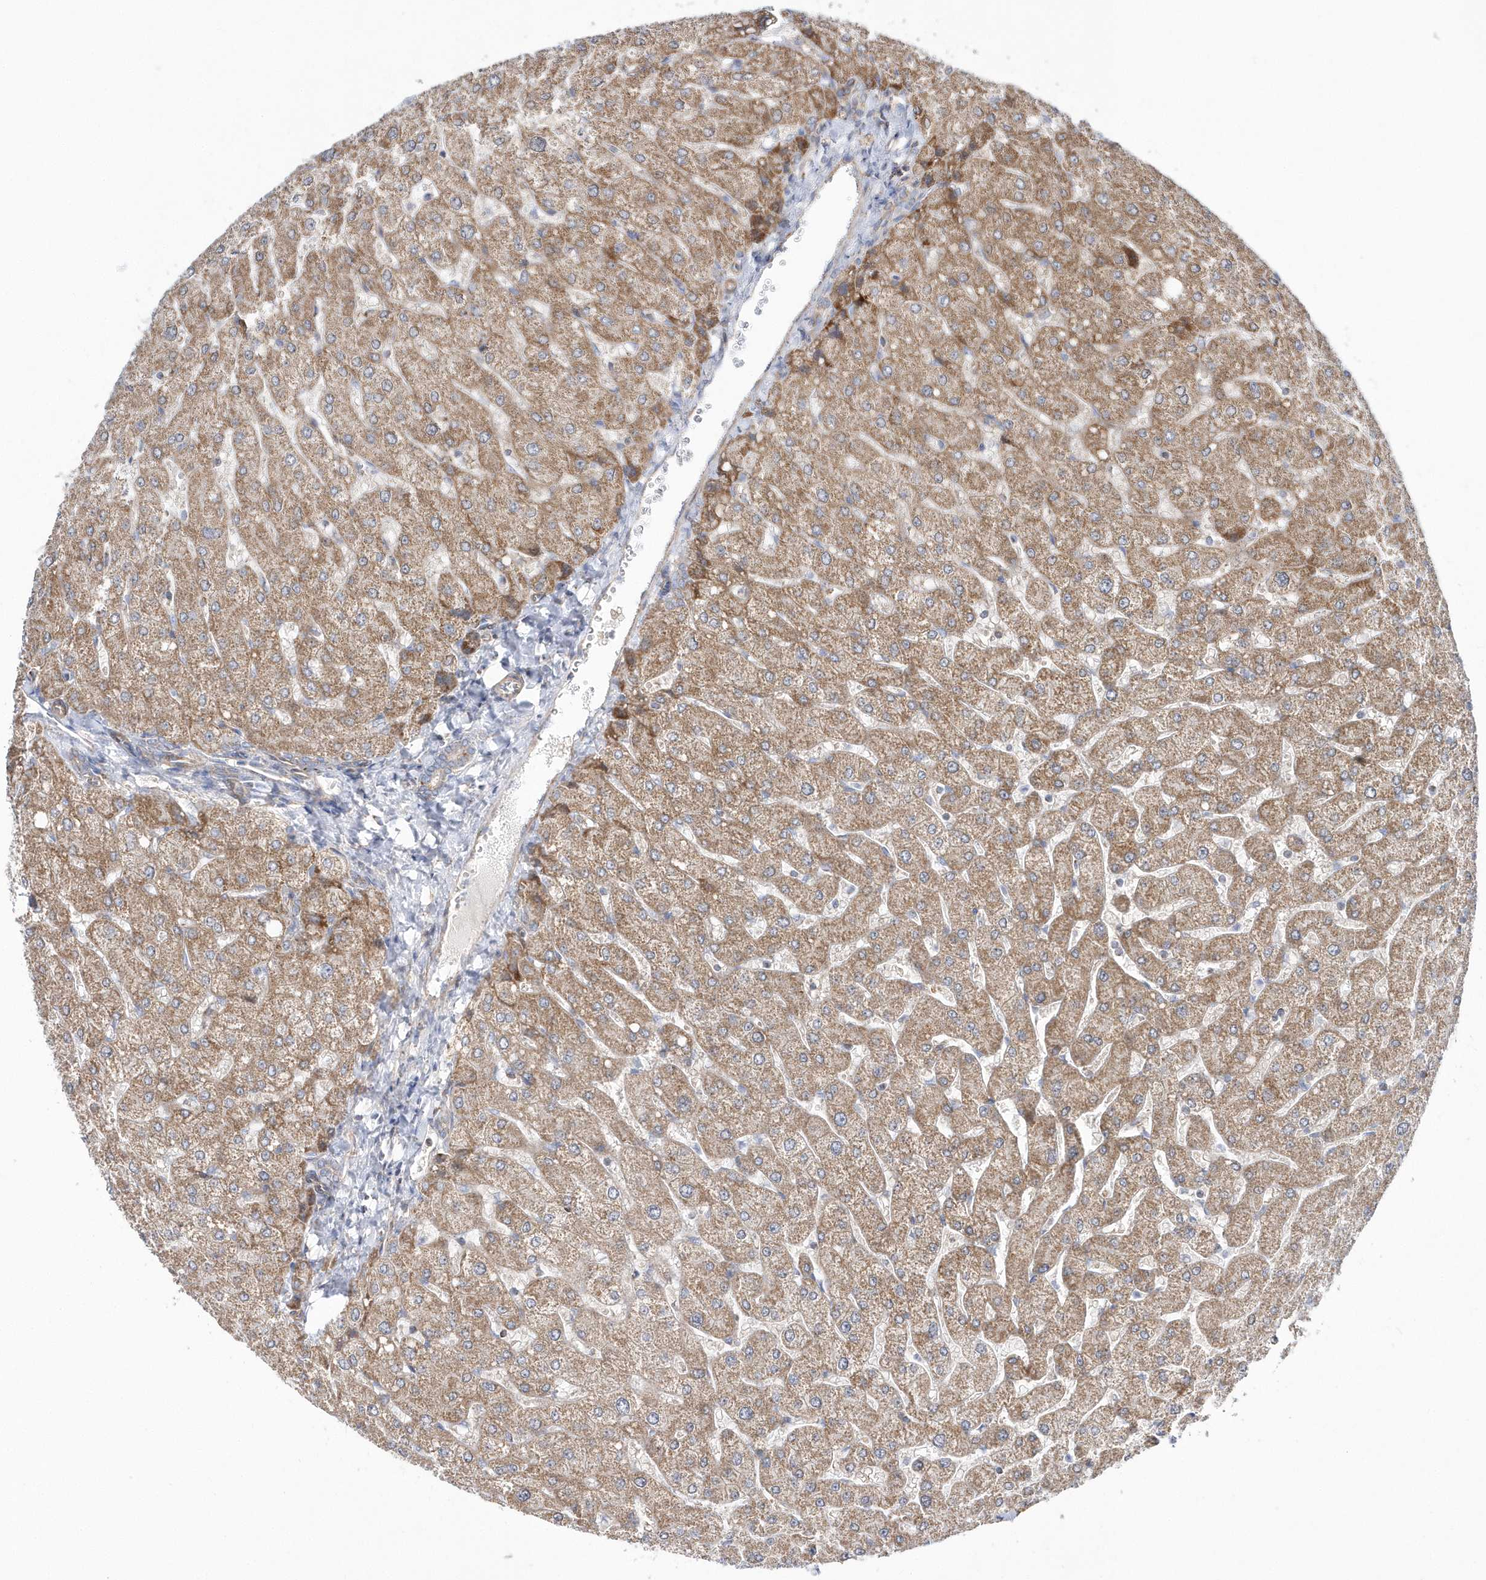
{"staining": {"intensity": "weak", "quantity": "25%-75%", "location": "cytoplasmic/membranous"}, "tissue": "liver", "cell_type": "Cholangiocytes", "image_type": "normal", "snomed": [{"axis": "morphology", "description": "Normal tissue, NOS"}, {"axis": "topography", "description": "Liver"}], "caption": "This is an image of immunohistochemistry staining of unremarkable liver, which shows weak positivity in the cytoplasmic/membranous of cholangiocytes.", "gene": "OPA1", "patient": {"sex": "male", "age": 55}}